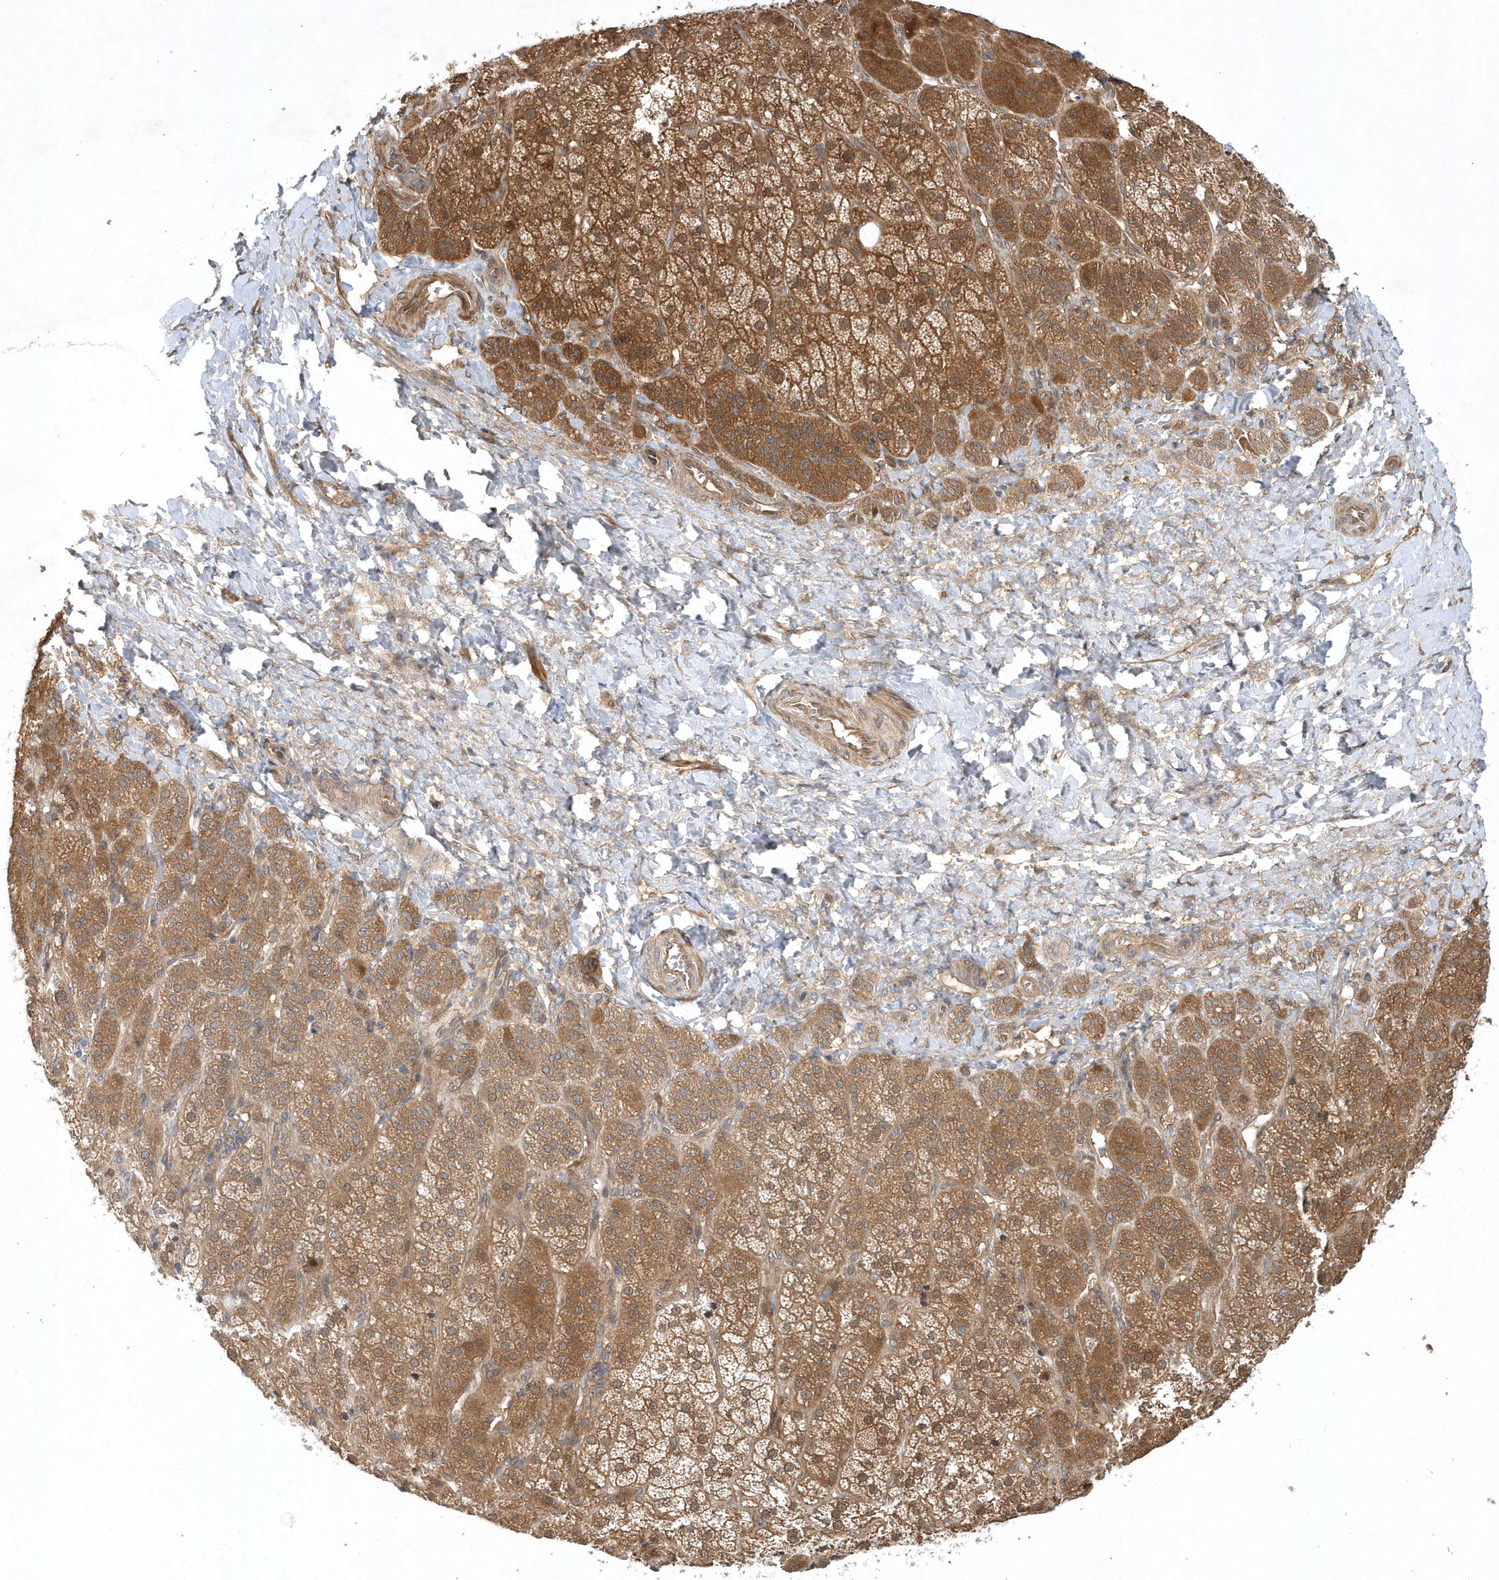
{"staining": {"intensity": "moderate", "quantity": ">75%", "location": "cytoplasmic/membranous"}, "tissue": "adrenal gland", "cell_type": "Glandular cells", "image_type": "normal", "snomed": [{"axis": "morphology", "description": "Normal tissue, NOS"}, {"axis": "topography", "description": "Adrenal gland"}], "caption": "Protein expression analysis of benign human adrenal gland reveals moderate cytoplasmic/membranous positivity in approximately >75% of glandular cells. (DAB (3,3'-diaminobenzidine) IHC, brown staining for protein, blue staining for nuclei).", "gene": "GFM2", "patient": {"sex": "female", "age": 57}}